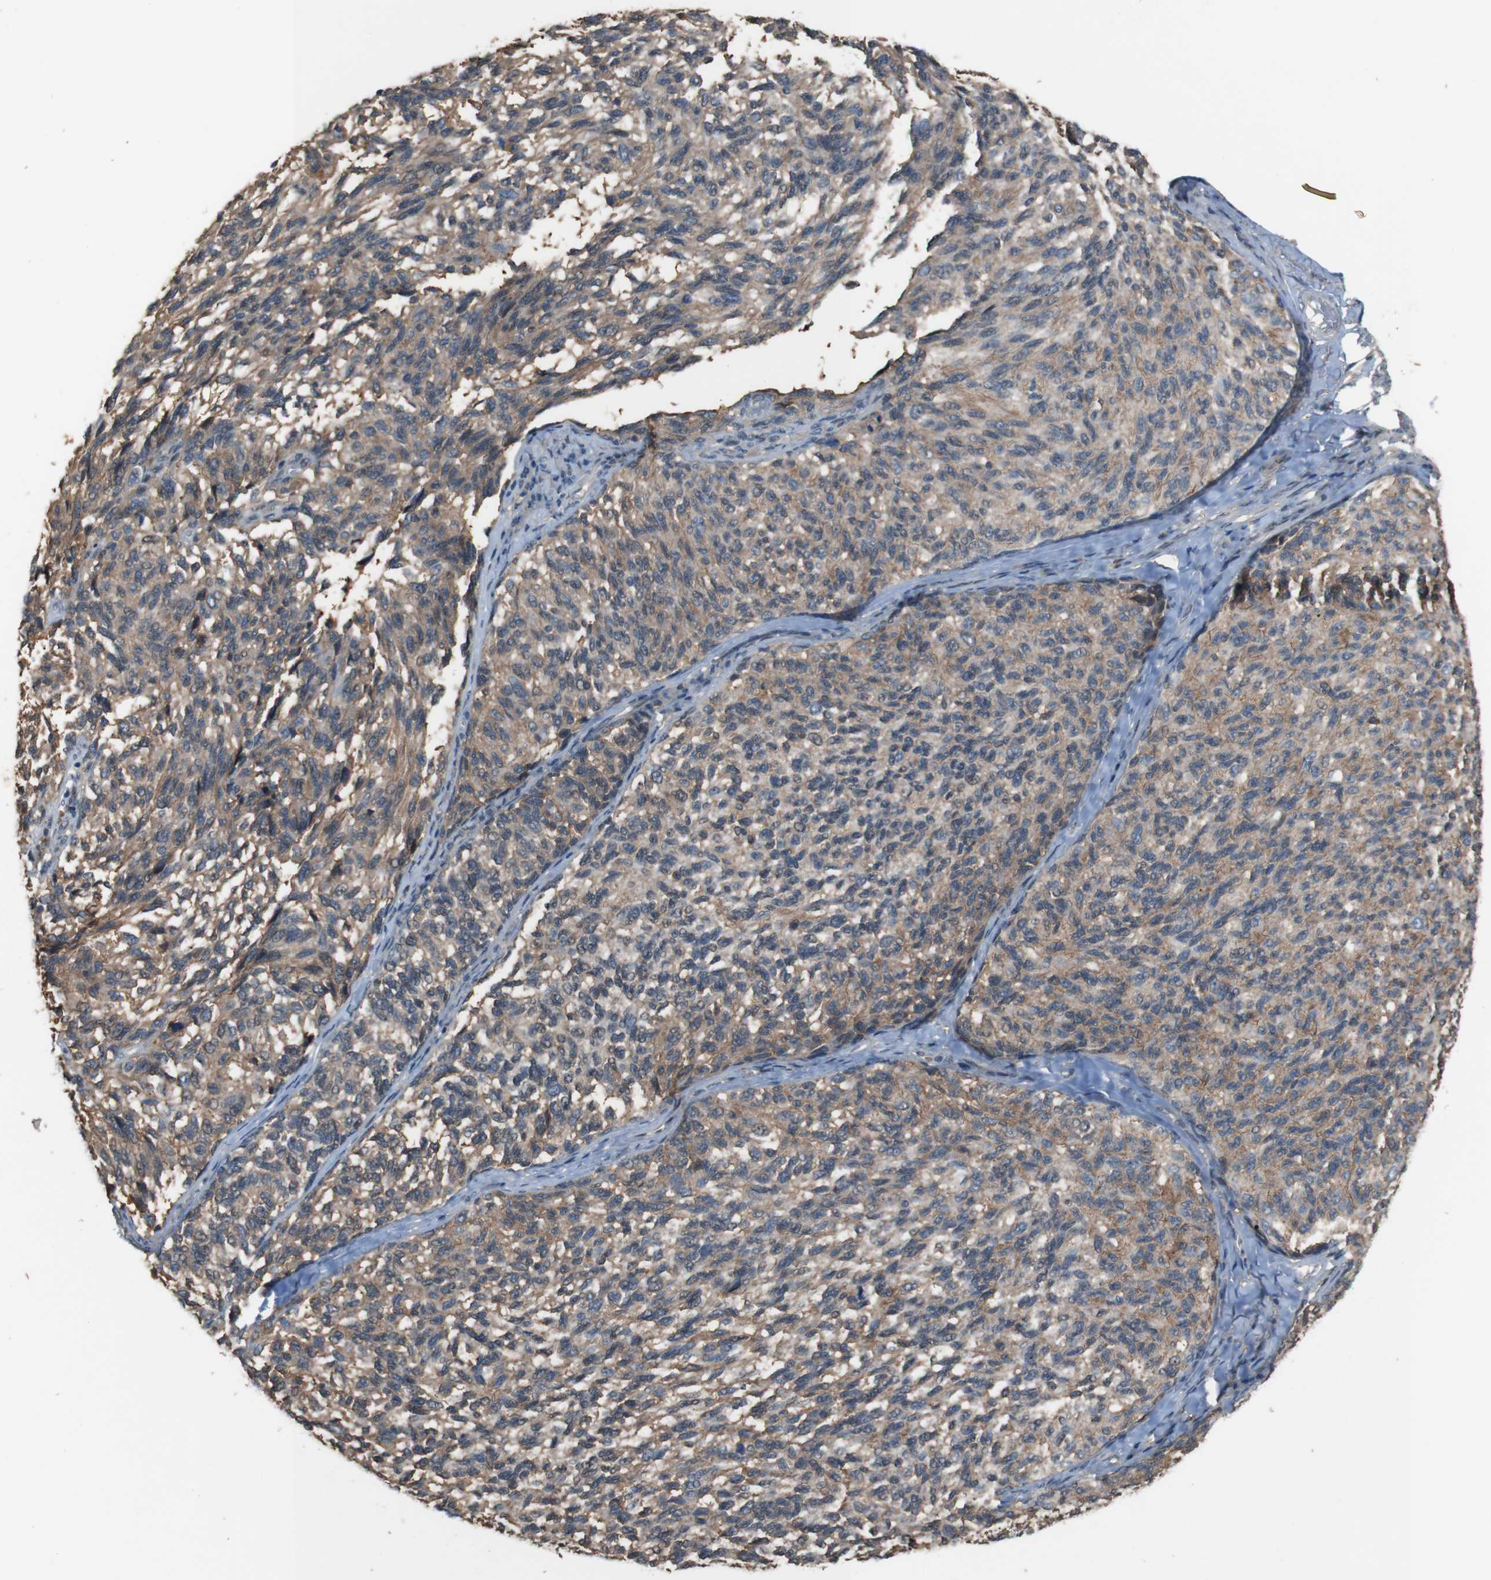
{"staining": {"intensity": "moderate", "quantity": ">75%", "location": "cytoplasmic/membranous"}, "tissue": "melanoma", "cell_type": "Tumor cells", "image_type": "cancer", "snomed": [{"axis": "morphology", "description": "Malignant melanoma, NOS"}, {"axis": "topography", "description": "Skin"}], "caption": "Moderate cytoplasmic/membranous positivity for a protein is seen in approximately >75% of tumor cells of melanoma using immunohistochemistry (IHC).", "gene": "ATP2B1", "patient": {"sex": "female", "age": 73}}